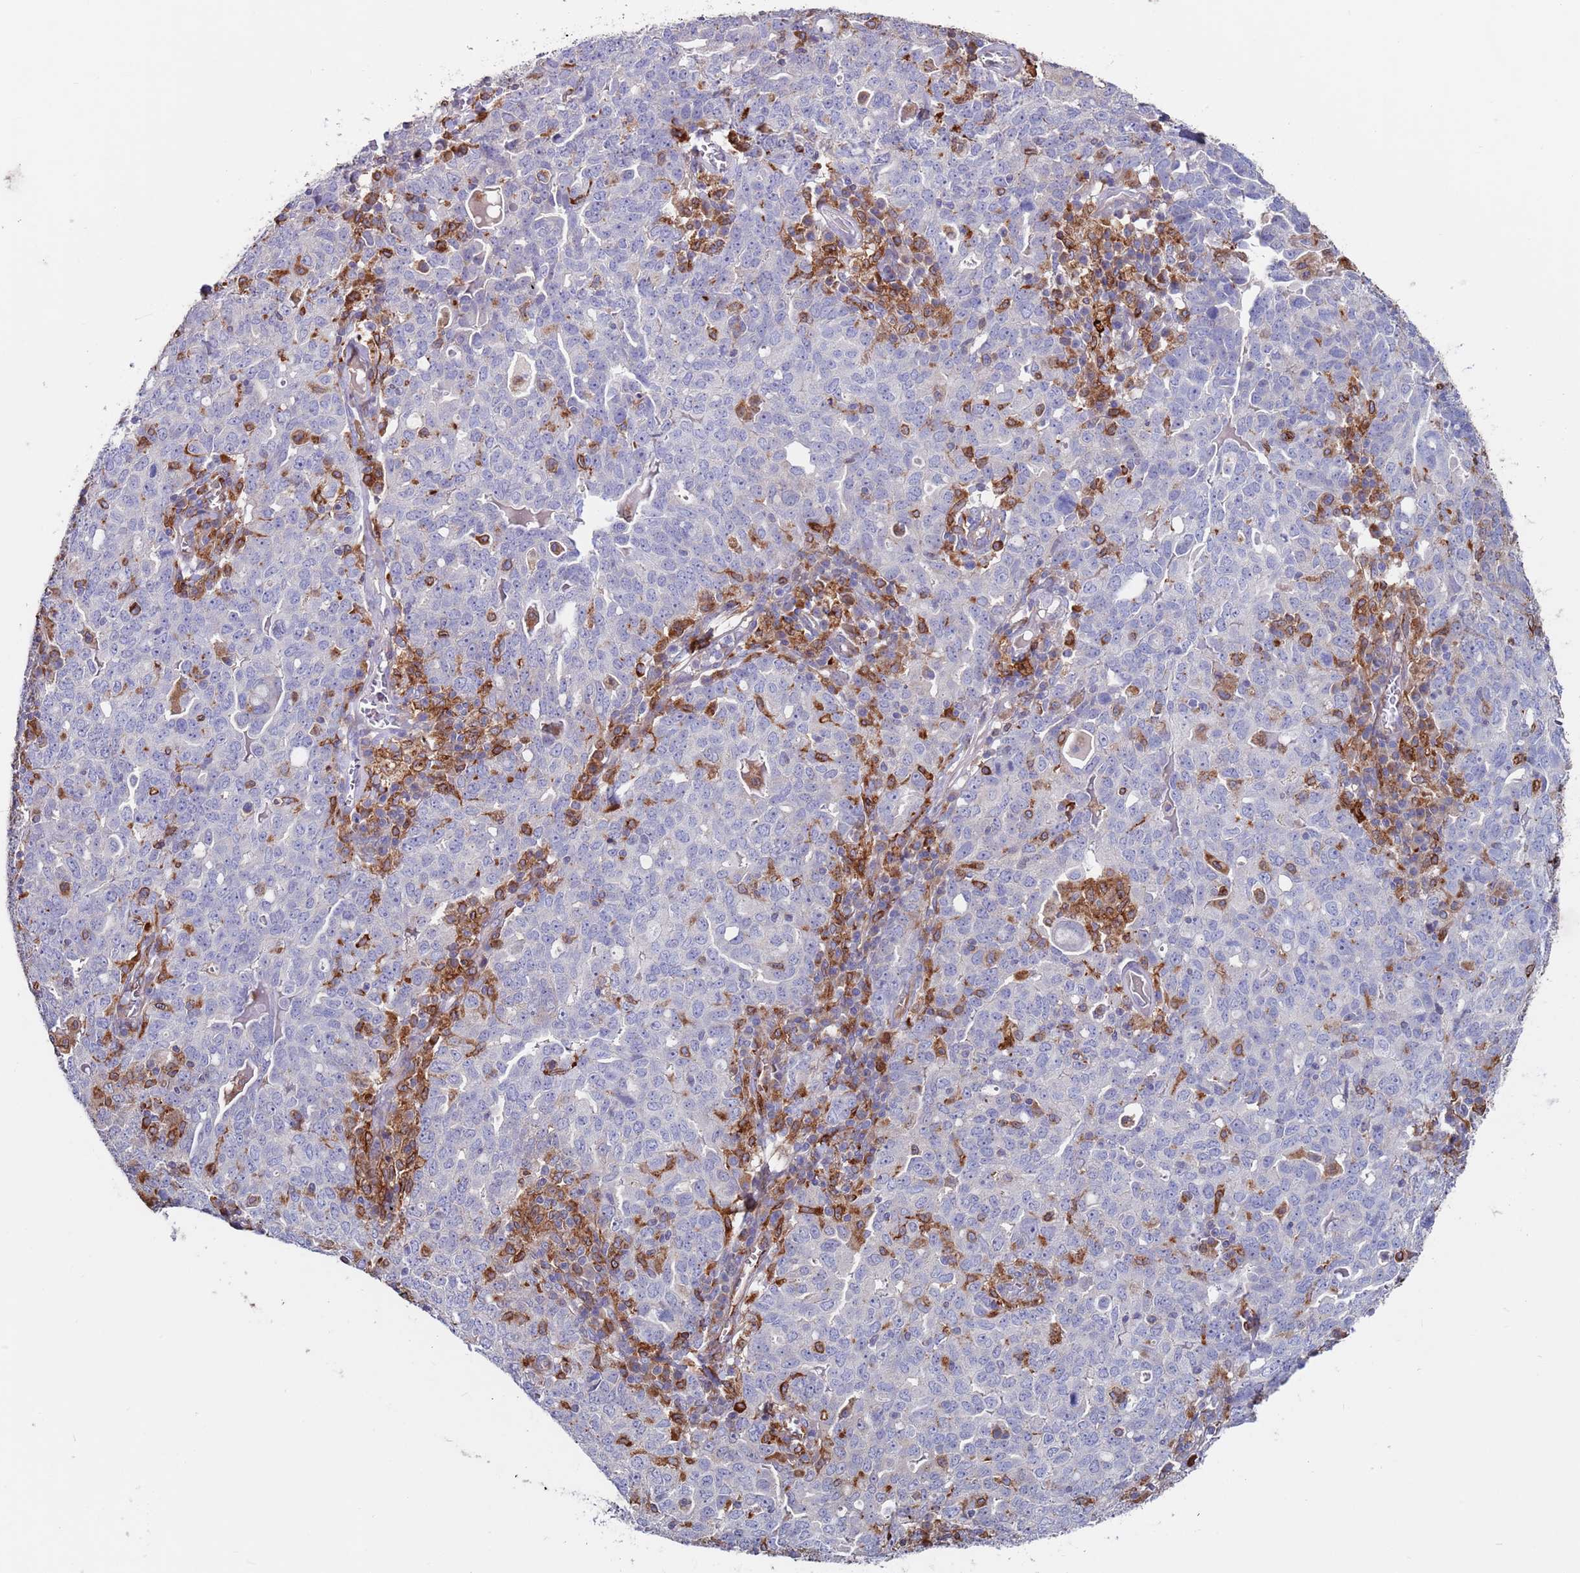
{"staining": {"intensity": "negative", "quantity": "none", "location": "none"}, "tissue": "ovarian cancer", "cell_type": "Tumor cells", "image_type": "cancer", "snomed": [{"axis": "morphology", "description": "Carcinoma, endometroid"}, {"axis": "topography", "description": "Ovary"}], "caption": "Photomicrograph shows no protein positivity in tumor cells of ovarian cancer tissue. The staining was performed using DAB (3,3'-diaminobenzidine) to visualize the protein expression in brown, while the nuclei were stained in blue with hematoxylin (Magnification: 20x).", "gene": "GREB1L", "patient": {"sex": "female", "age": 62}}